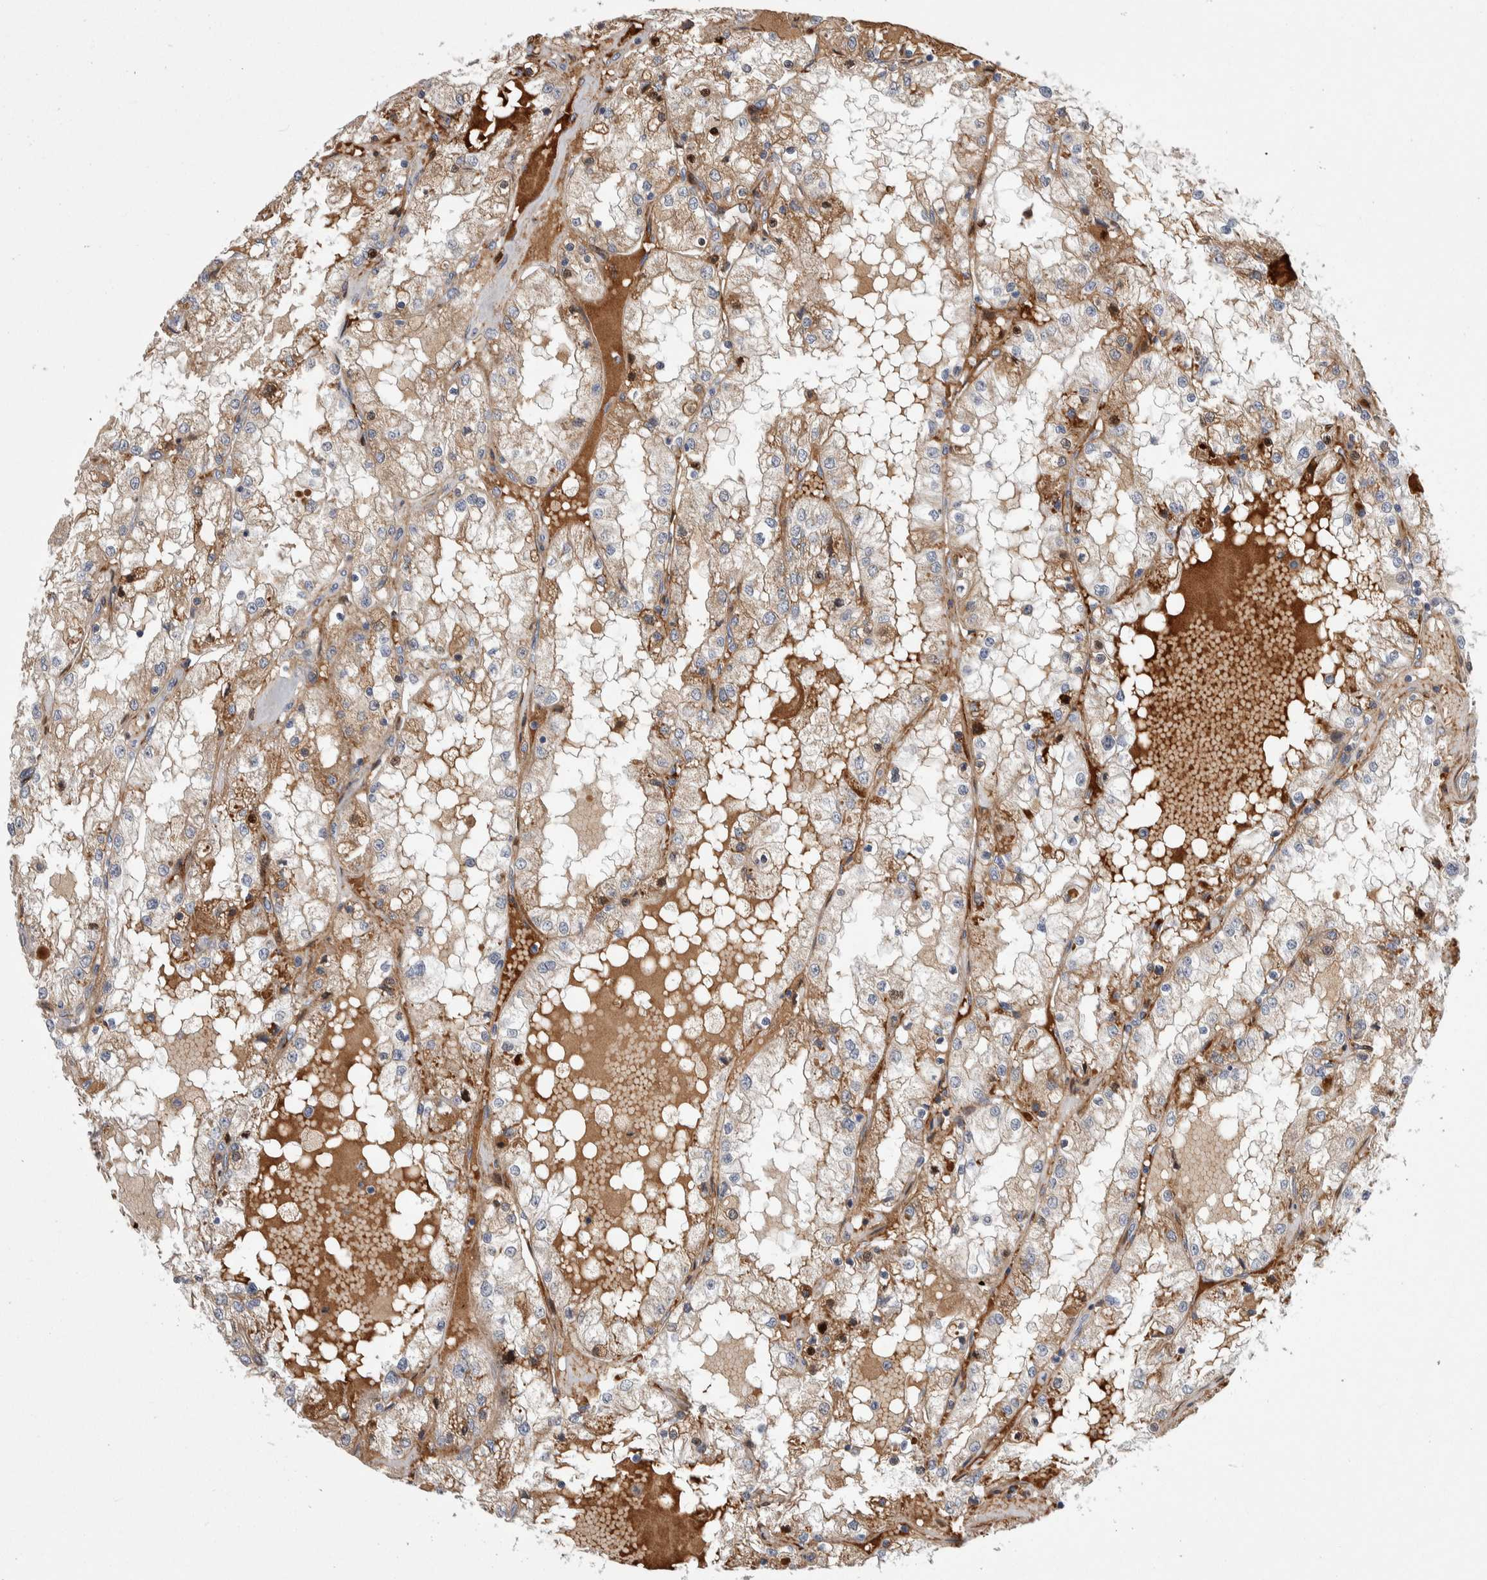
{"staining": {"intensity": "moderate", "quantity": "25%-75%", "location": "cytoplasmic/membranous,nuclear"}, "tissue": "renal cancer", "cell_type": "Tumor cells", "image_type": "cancer", "snomed": [{"axis": "morphology", "description": "Adenocarcinoma, NOS"}, {"axis": "topography", "description": "Kidney"}], "caption": "A brown stain shows moderate cytoplasmic/membranous and nuclear positivity of a protein in human renal adenocarcinoma tumor cells.", "gene": "PSMG3", "patient": {"sex": "male", "age": 68}}